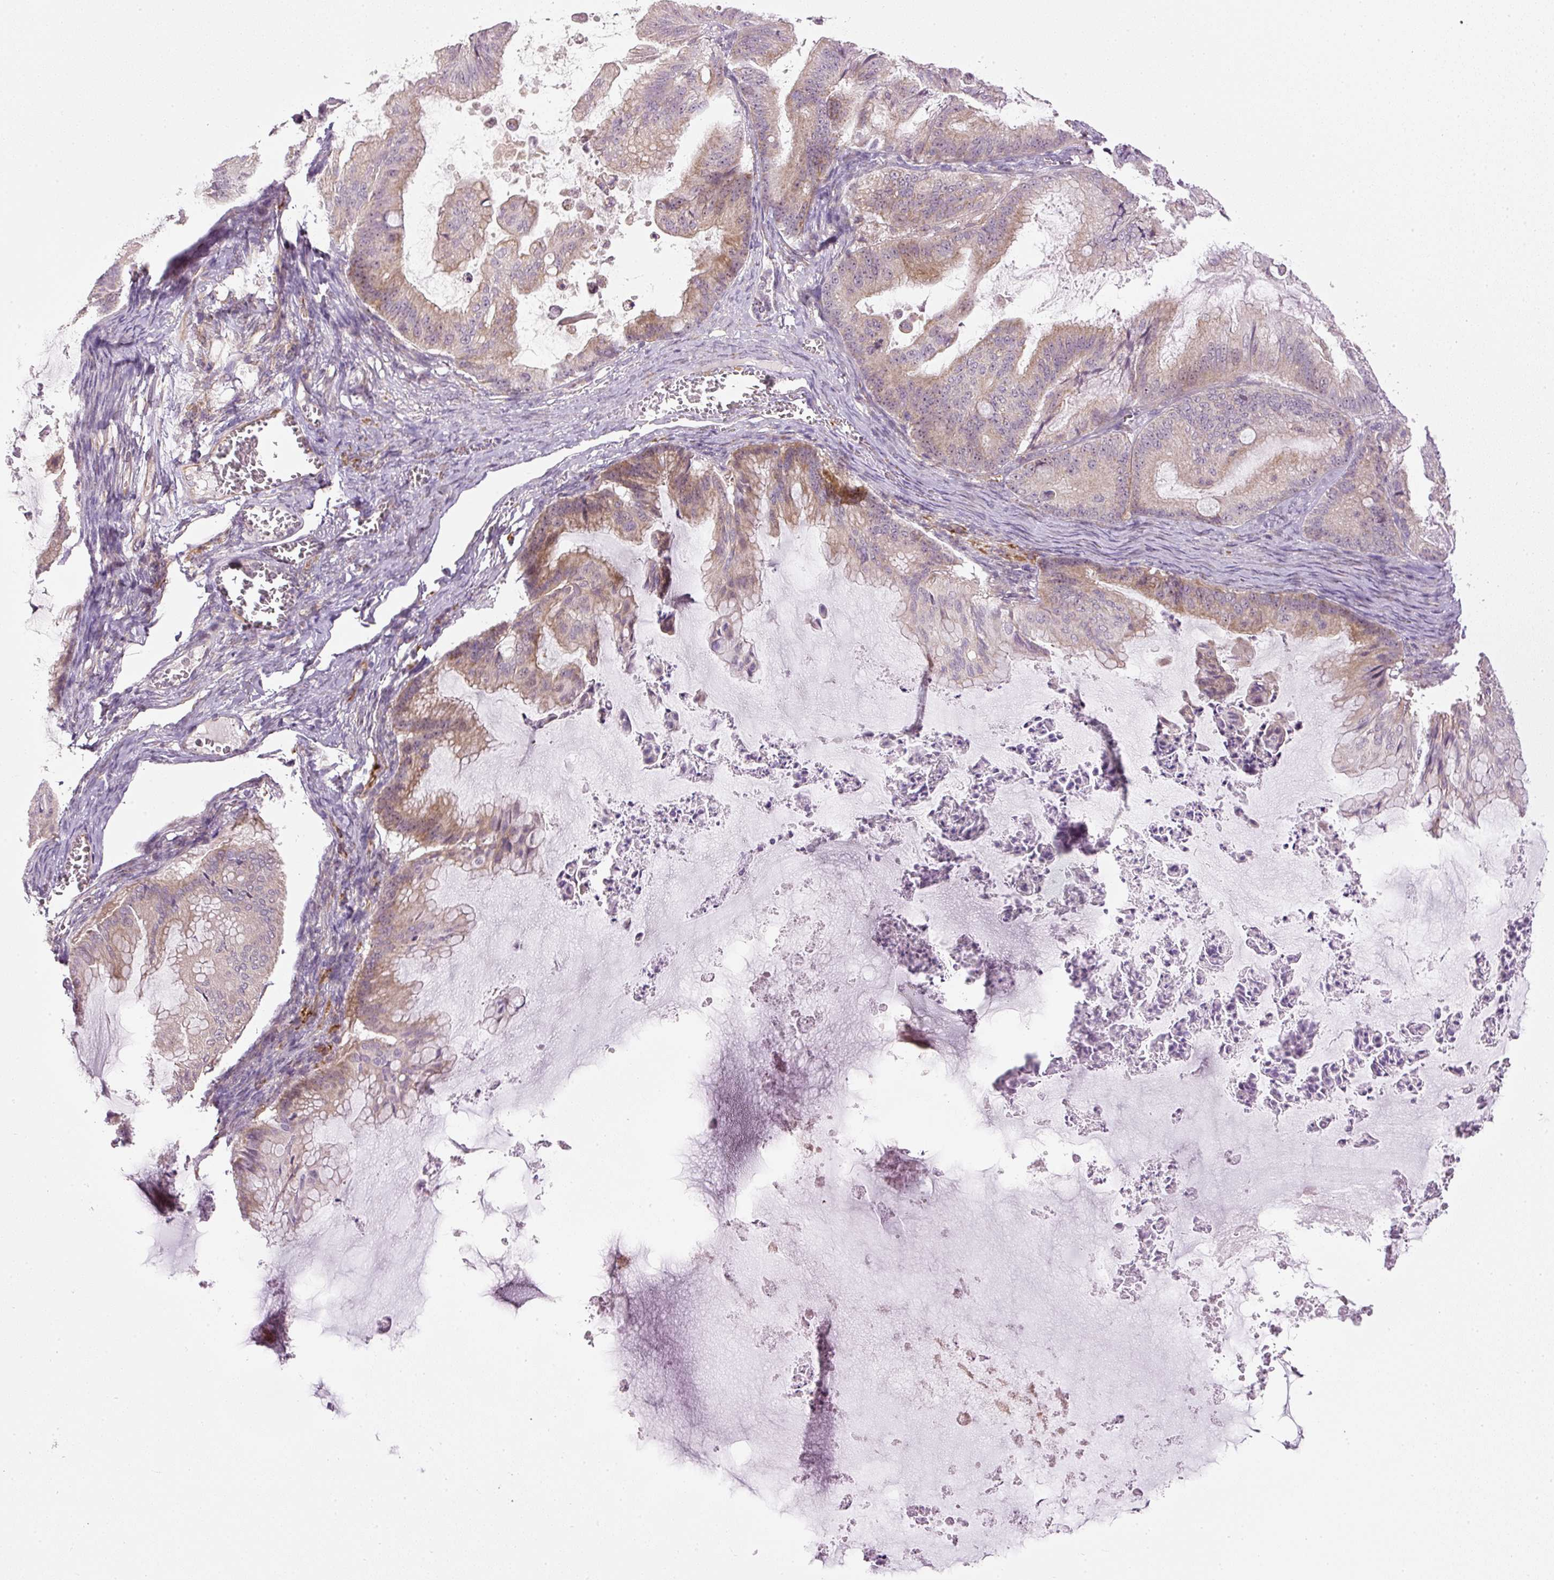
{"staining": {"intensity": "moderate", "quantity": "25%-75%", "location": "cytoplasmic/membranous"}, "tissue": "ovarian cancer", "cell_type": "Tumor cells", "image_type": "cancer", "snomed": [{"axis": "morphology", "description": "Cystadenocarcinoma, mucinous, NOS"}, {"axis": "topography", "description": "Ovary"}], "caption": "Immunohistochemistry (IHC) (DAB (3,3'-diaminobenzidine)) staining of human ovarian cancer (mucinous cystadenocarcinoma) displays moderate cytoplasmic/membranous protein positivity in approximately 25%-75% of tumor cells.", "gene": "CDC20B", "patient": {"sex": "female", "age": 71}}